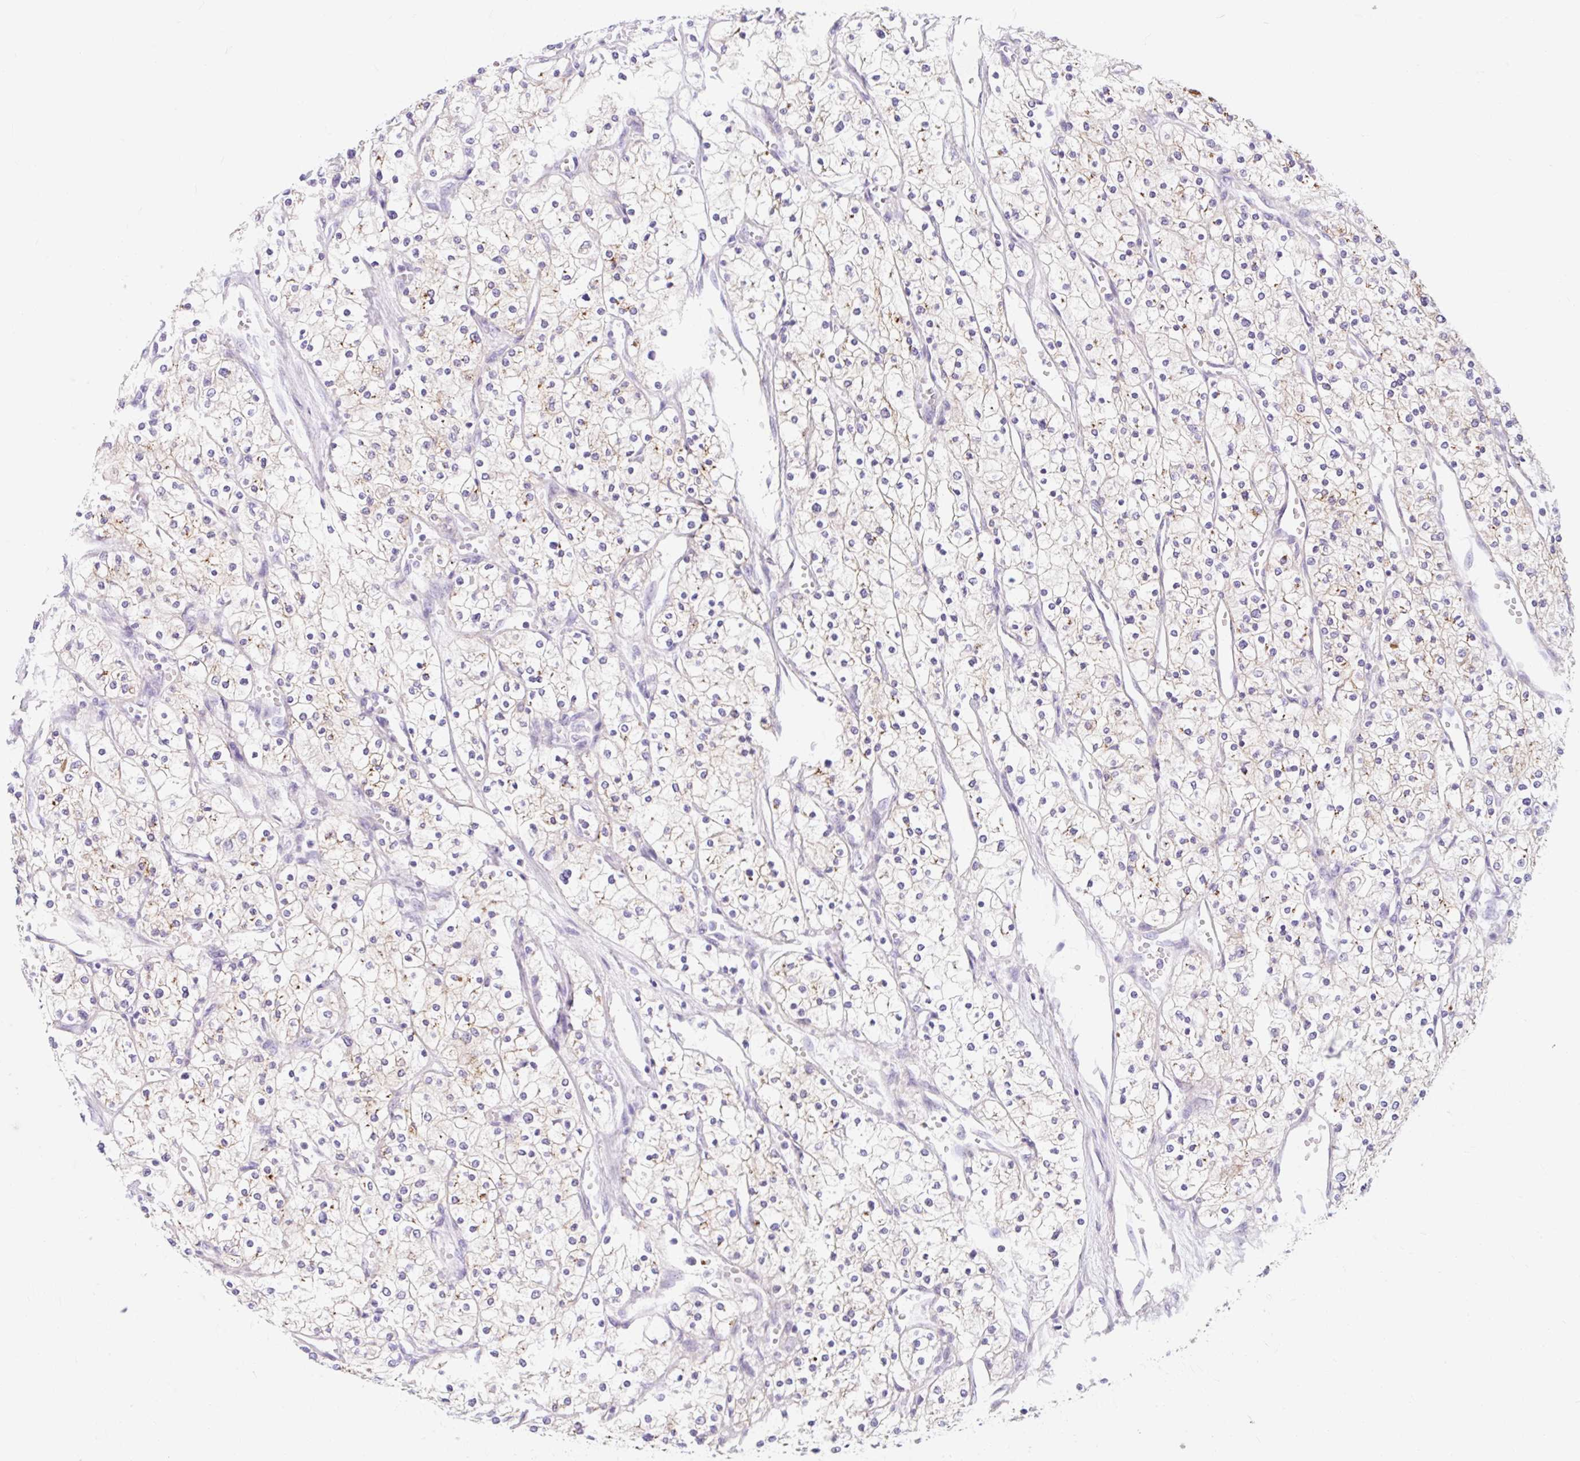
{"staining": {"intensity": "negative", "quantity": "none", "location": "none"}, "tissue": "renal cancer", "cell_type": "Tumor cells", "image_type": "cancer", "snomed": [{"axis": "morphology", "description": "Adenocarcinoma, NOS"}, {"axis": "topography", "description": "Kidney"}], "caption": "Tumor cells show no significant positivity in renal adenocarcinoma.", "gene": "SLC28A1", "patient": {"sex": "male", "age": 80}}